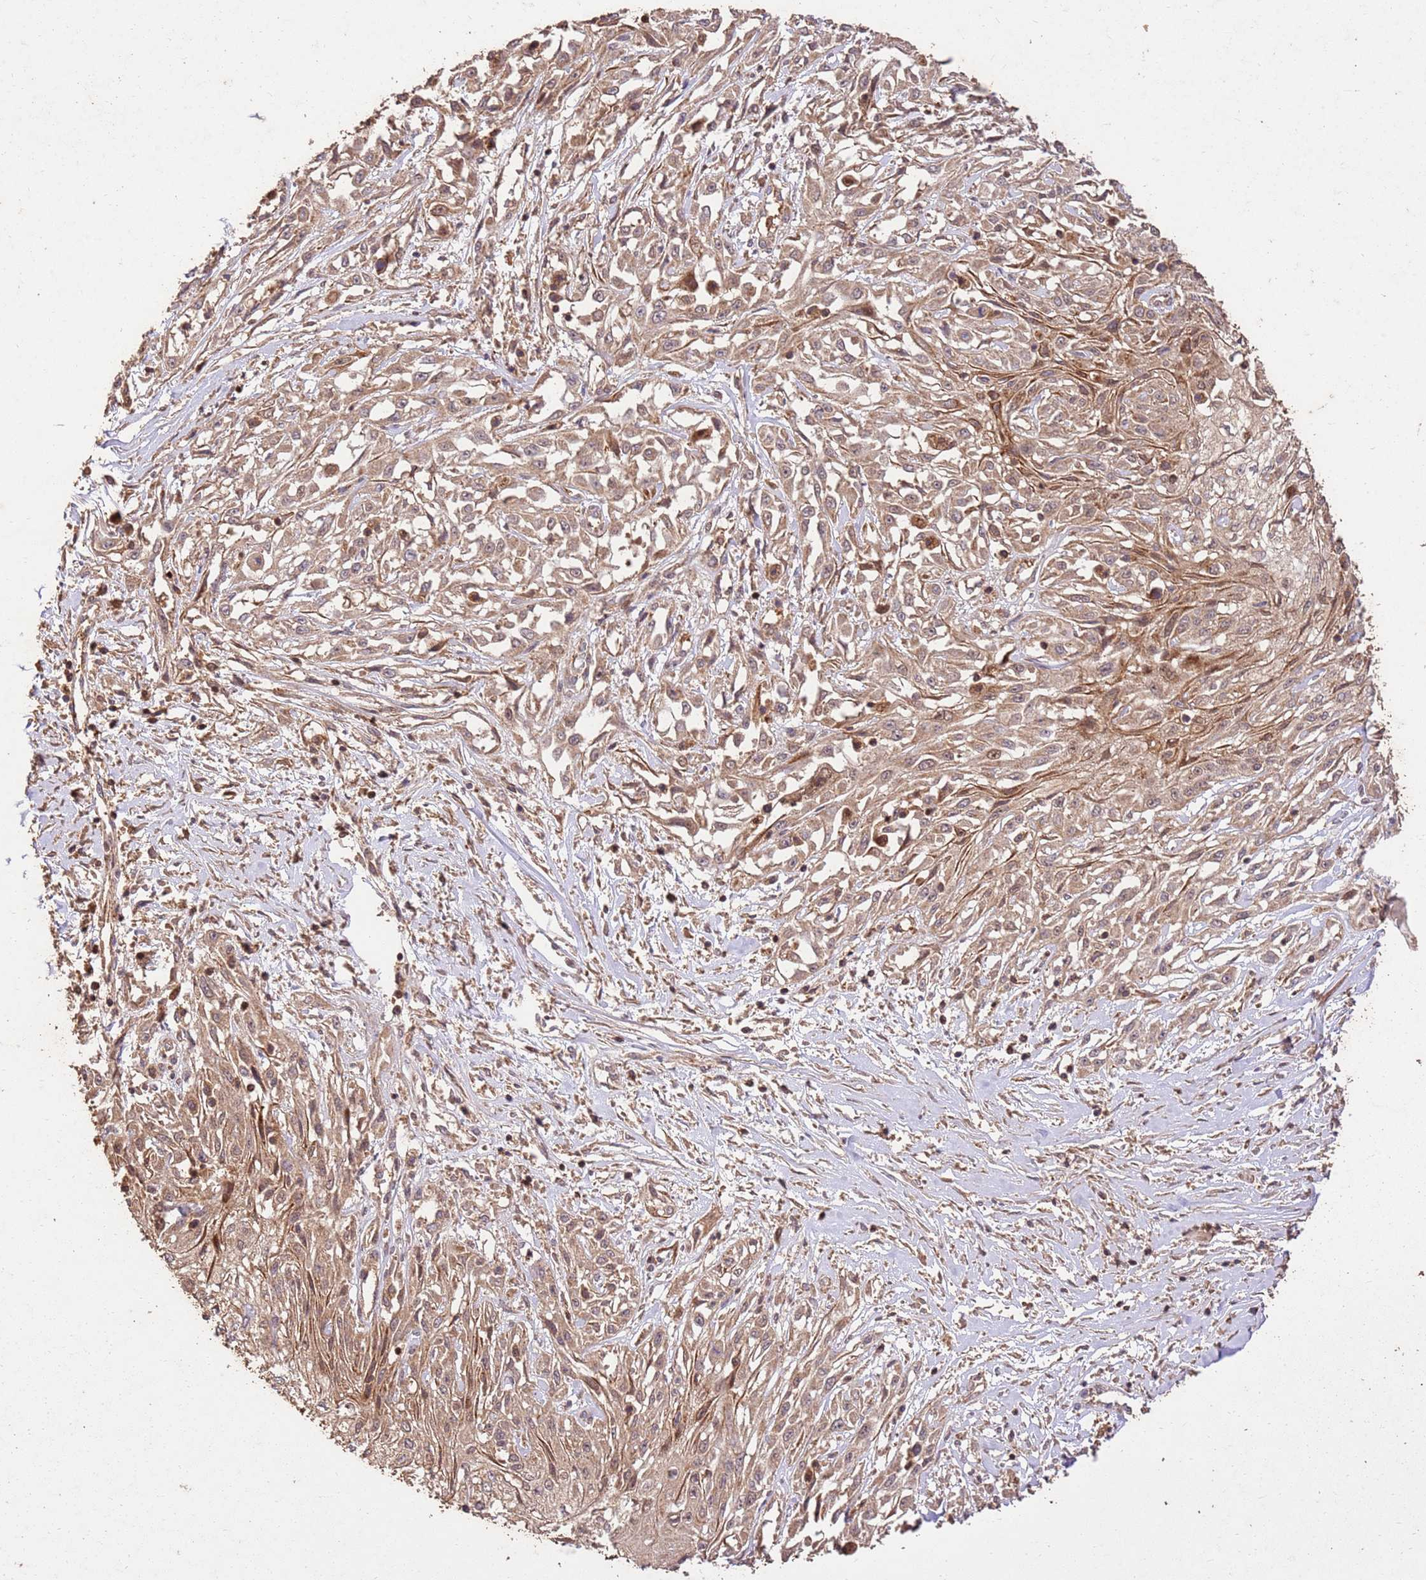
{"staining": {"intensity": "moderate", "quantity": ">75%", "location": "cytoplasmic/membranous"}, "tissue": "skin cancer", "cell_type": "Tumor cells", "image_type": "cancer", "snomed": [{"axis": "morphology", "description": "Squamous cell carcinoma, NOS"}, {"axis": "morphology", "description": "Squamous cell carcinoma, metastatic, NOS"}, {"axis": "topography", "description": "Skin"}, {"axis": "topography", "description": "Lymph node"}], "caption": "Skin cancer (squamous cell carcinoma) stained with a brown dye exhibits moderate cytoplasmic/membranous positive expression in approximately >75% of tumor cells.", "gene": "LRRC28", "patient": {"sex": "male", "age": 75}}